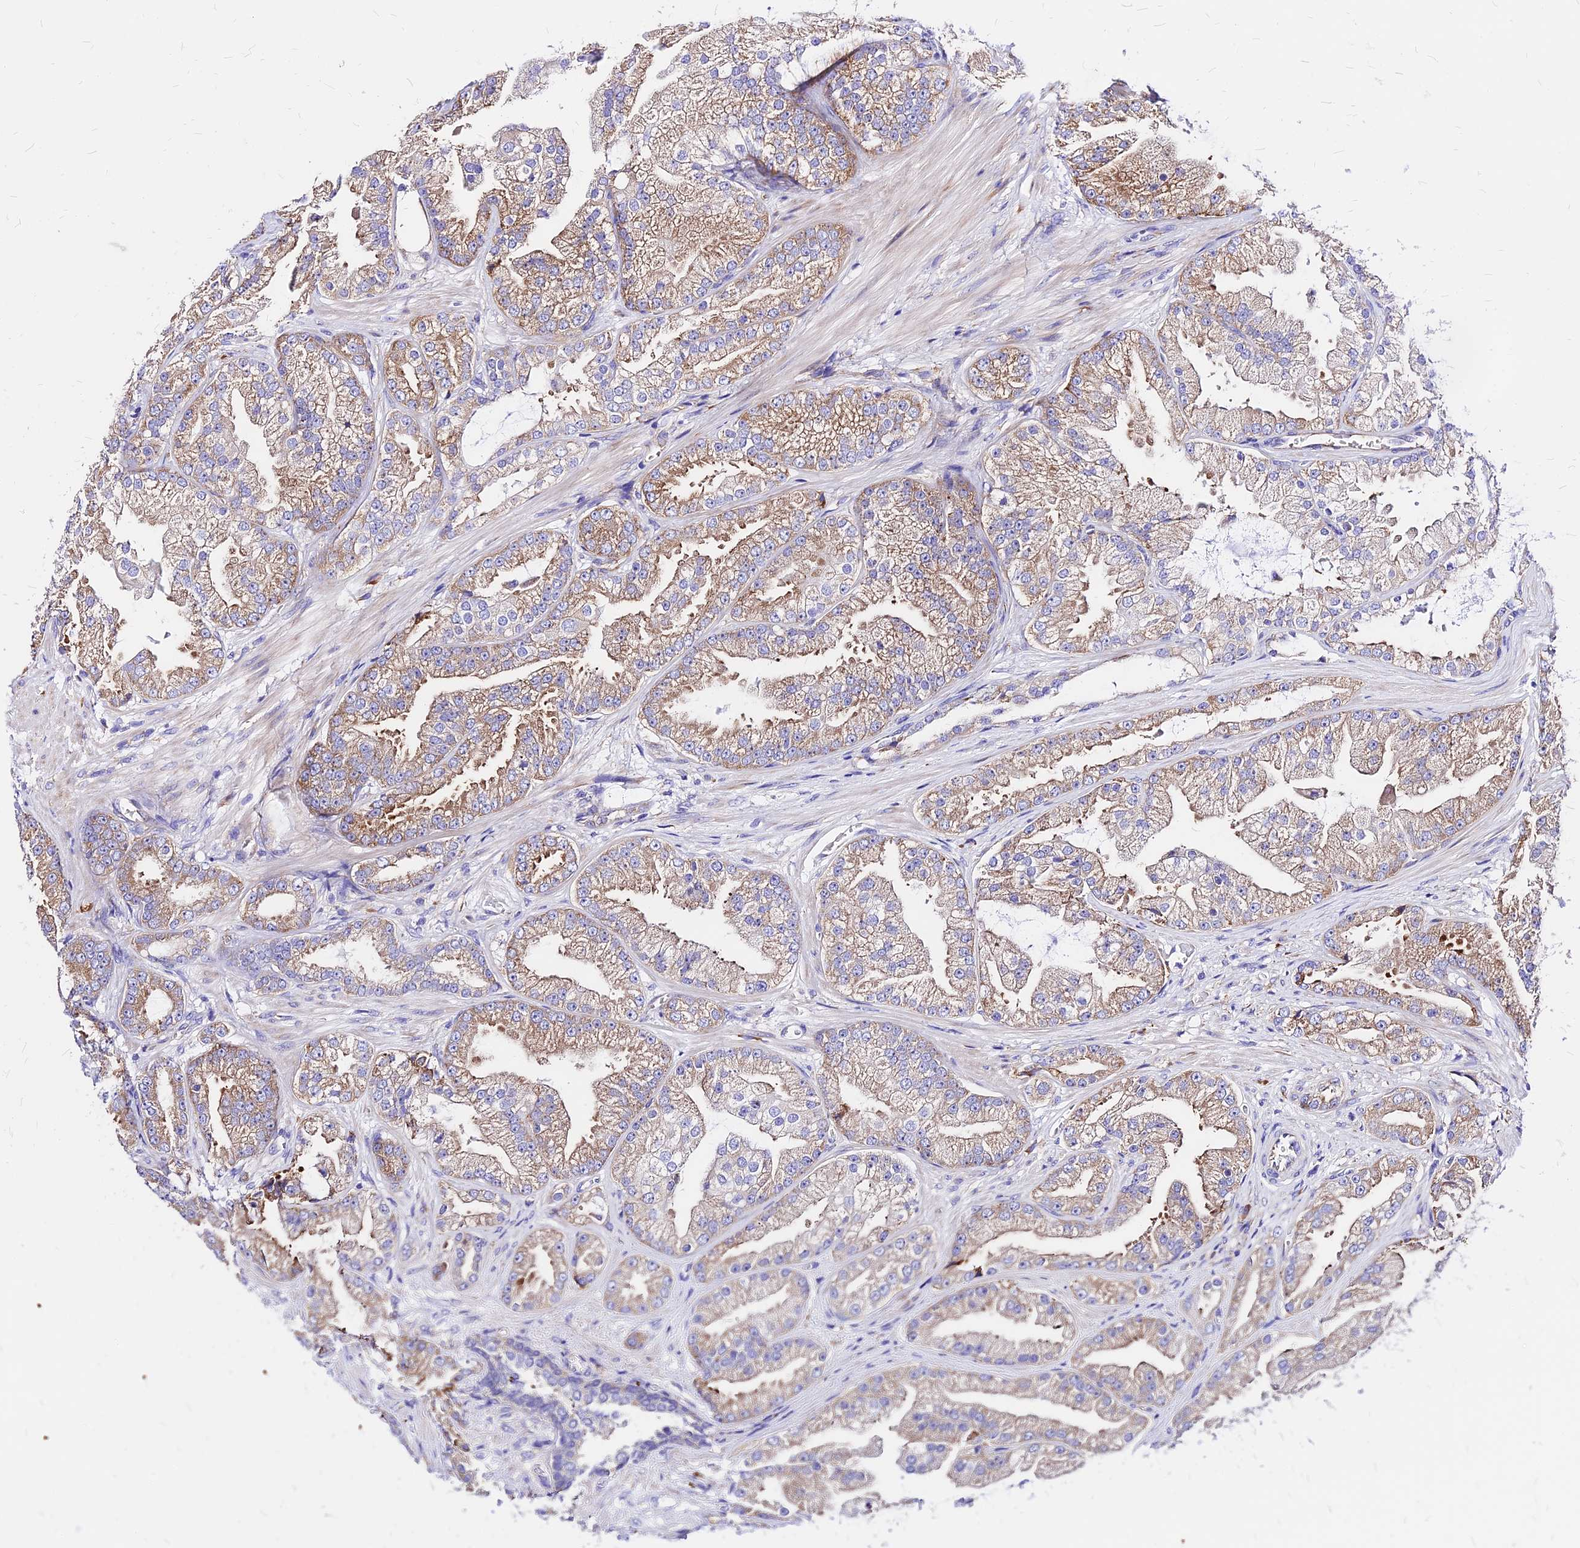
{"staining": {"intensity": "moderate", "quantity": "25%-75%", "location": "cytoplasmic/membranous"}, "tissue": "prostate cancer", "cell_type": "Tumor cells", "image_type": "cancer", "snomed": [{"axis": "morphology", "description": "Adenocarcinoma, Low grade"}, {"axis": "topography", "description": "Prostate"}], "caption": "Moderate cytoplasmic/membranous protein staining is seen in approximately 25%-75% of tumor cells in prostate cancer (adenocarcinoma (low-grade)). The staining was performed using DAB (3,3'-diaminobenzidine) to visualize the protein expression in brown, while the nuclei were stained in blue with hematoxylin (Magnification: 20x).", "gene": "RPL19", "patient": {"sex": "male", "age": 57}}